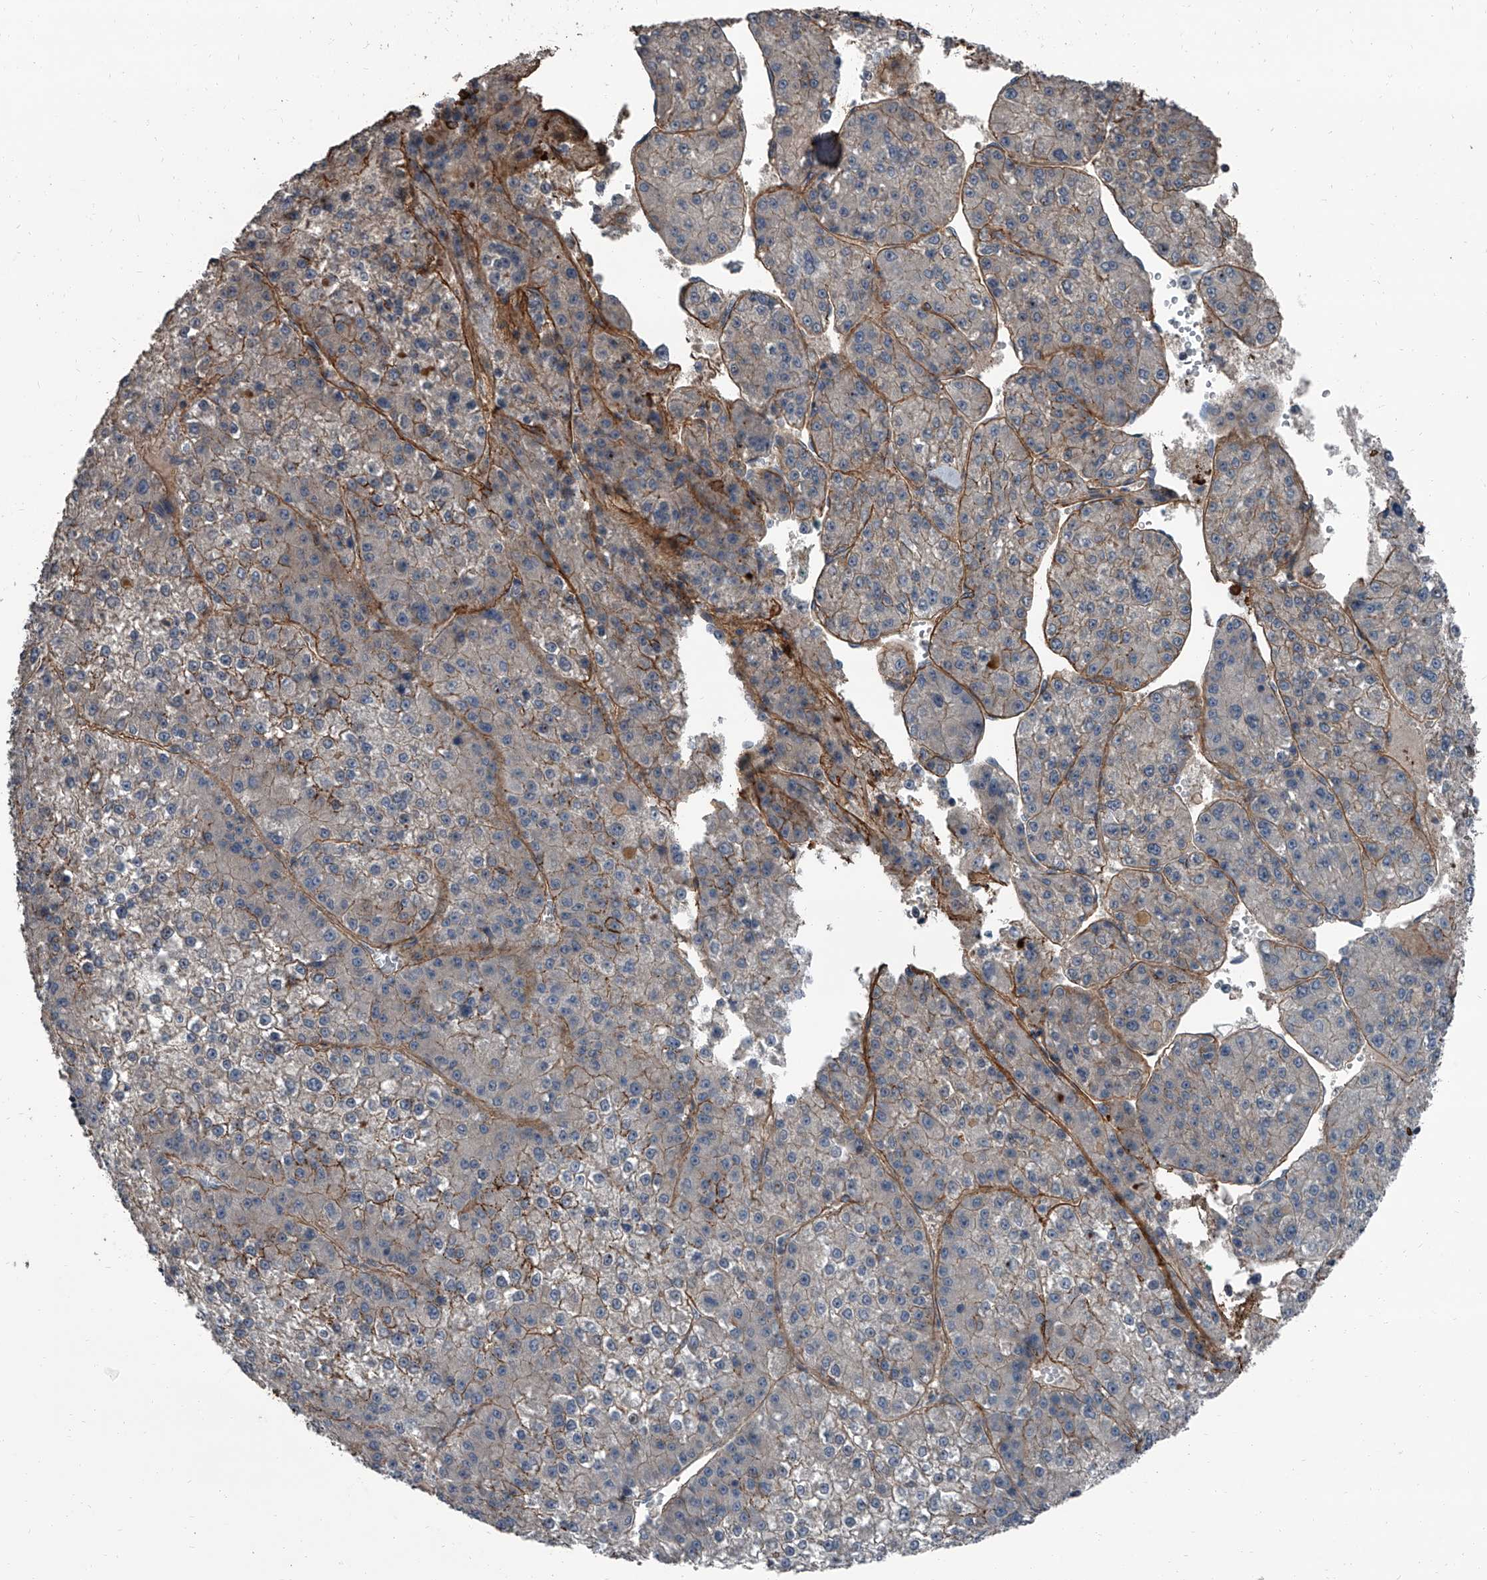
{"staining": {"intensity": "moderate", "quantity": "<25%", "location": "cytoplasmic/membranous"}, "tissue": "liver cancer", "cell_type": "Tumor cells", "image_type": "cancer", "snomed": [{"axis": "morphology", "description": "Carcinoma, Hepatocellular, NOS"}, {"axis": "topography", "description": "Liver"}], "caption": "DAB immunohistochemical staining of liver cancer (hepatocellular carcinoma) shows moderate cytoplasmic/membranous protein expression in about <25% of tumor cells. The staining is performed using DAB (3,3'-diaminobenzidine) brown chromogen to label protein expression. The nuclei are counter-stained blue using hematoxylin.", "gene": "OARD1", "patient": {"sex": "female", "age": 73}}